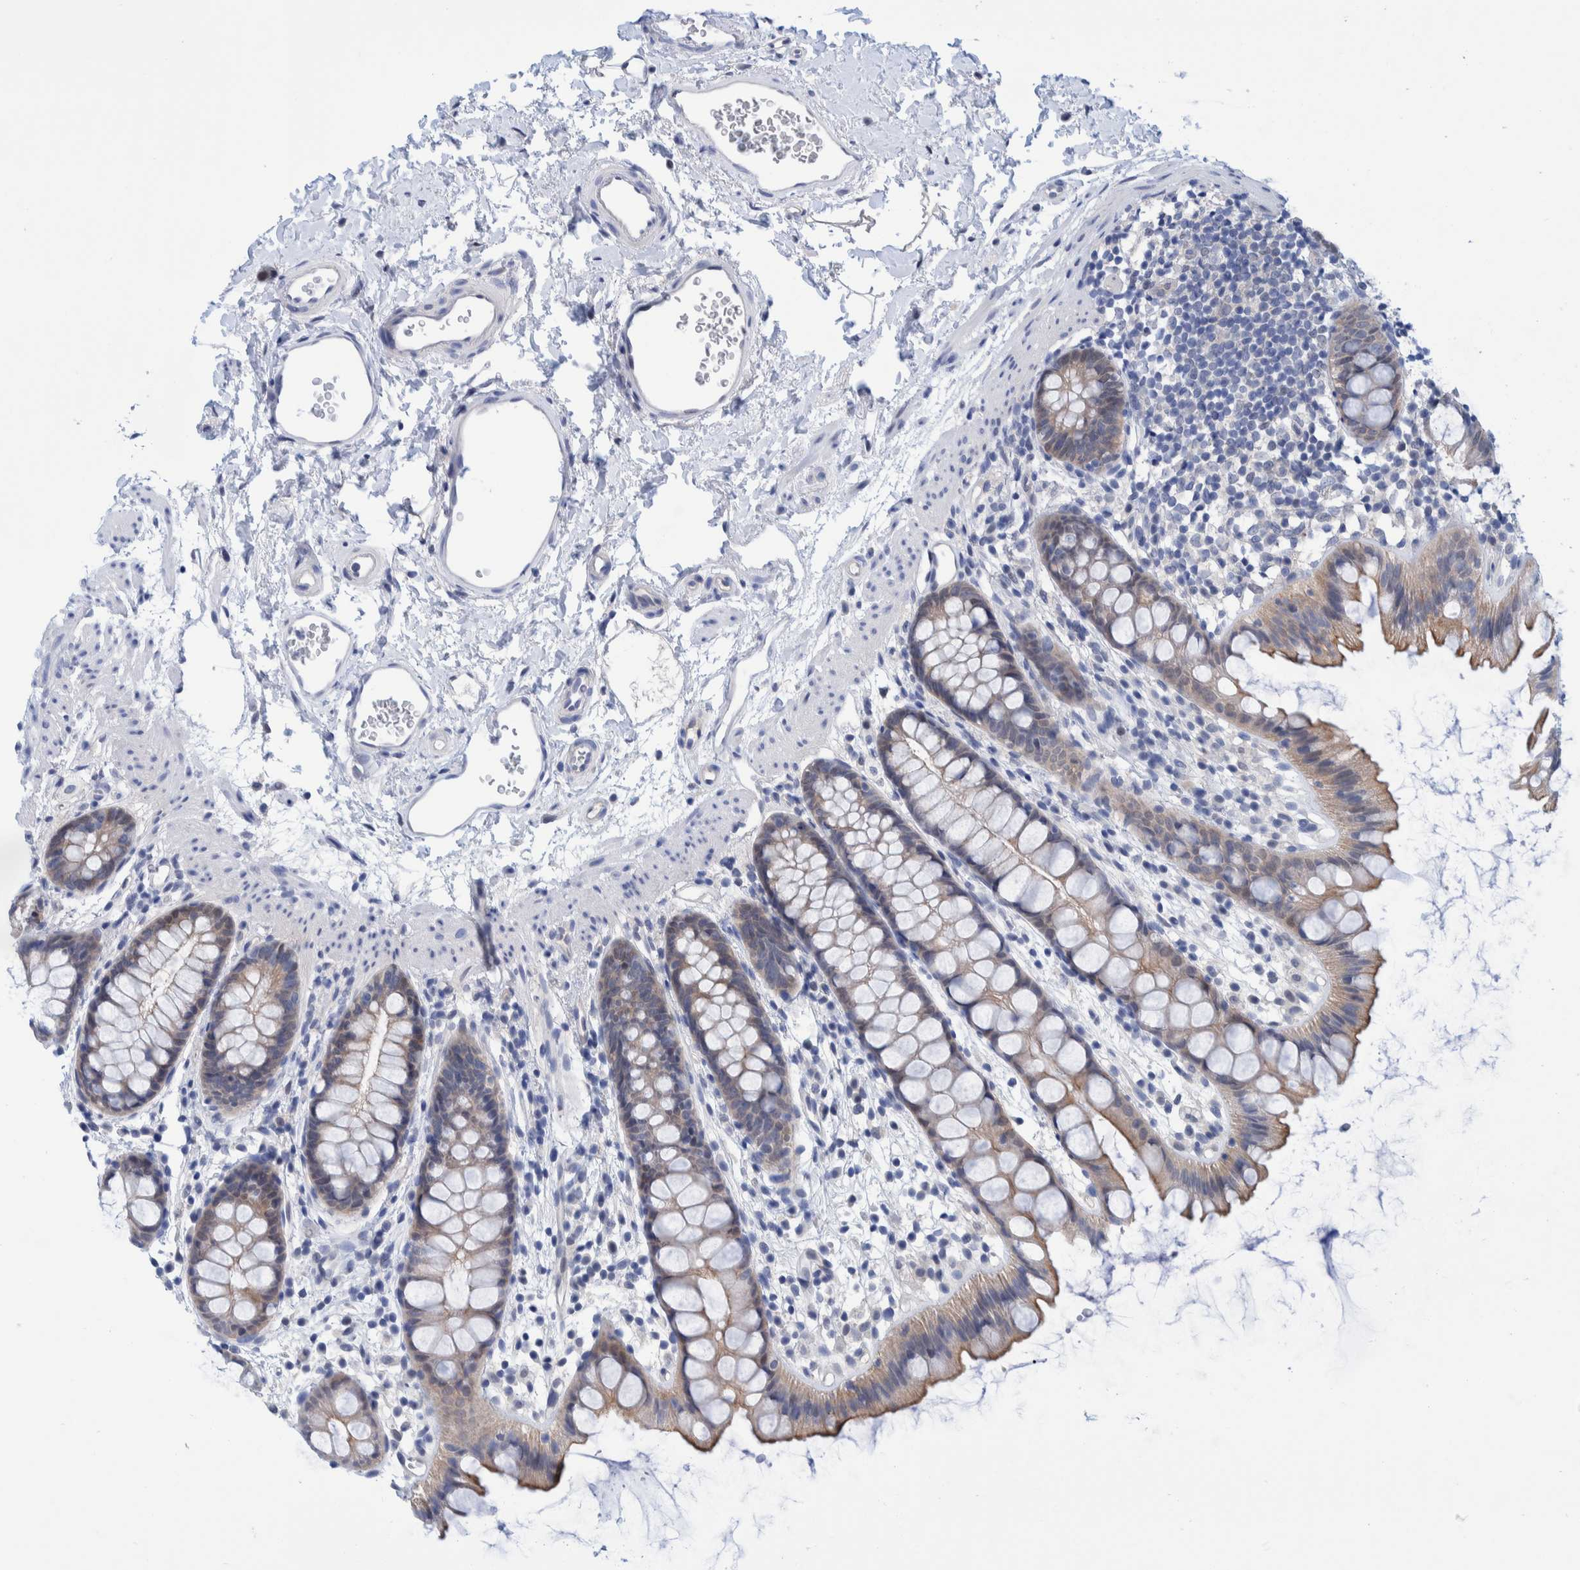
{"staining": {"intensity": "weak", "quantity": ">75%", "location": "cytoplasmic/membranous,nuclear"}, "tissue": "rectum", "cell_type": "Glandular cells", "image_type": "normal", "snomed": [{"axis": "morphology", "description": "Normal tissue, NOS"}, {"axis": "topography", "description": "Rectum"}], "caption": "Rectum stained with DAB IHC displays low levels of weak cytoplasmic/membranous,nuclear staining in approximately >75% of glandular cells. Ihc stains the protein in brown and the nuclei are stained blue.", "gene": "PFAS", "patient": {"sex": "female", "age": 65}}